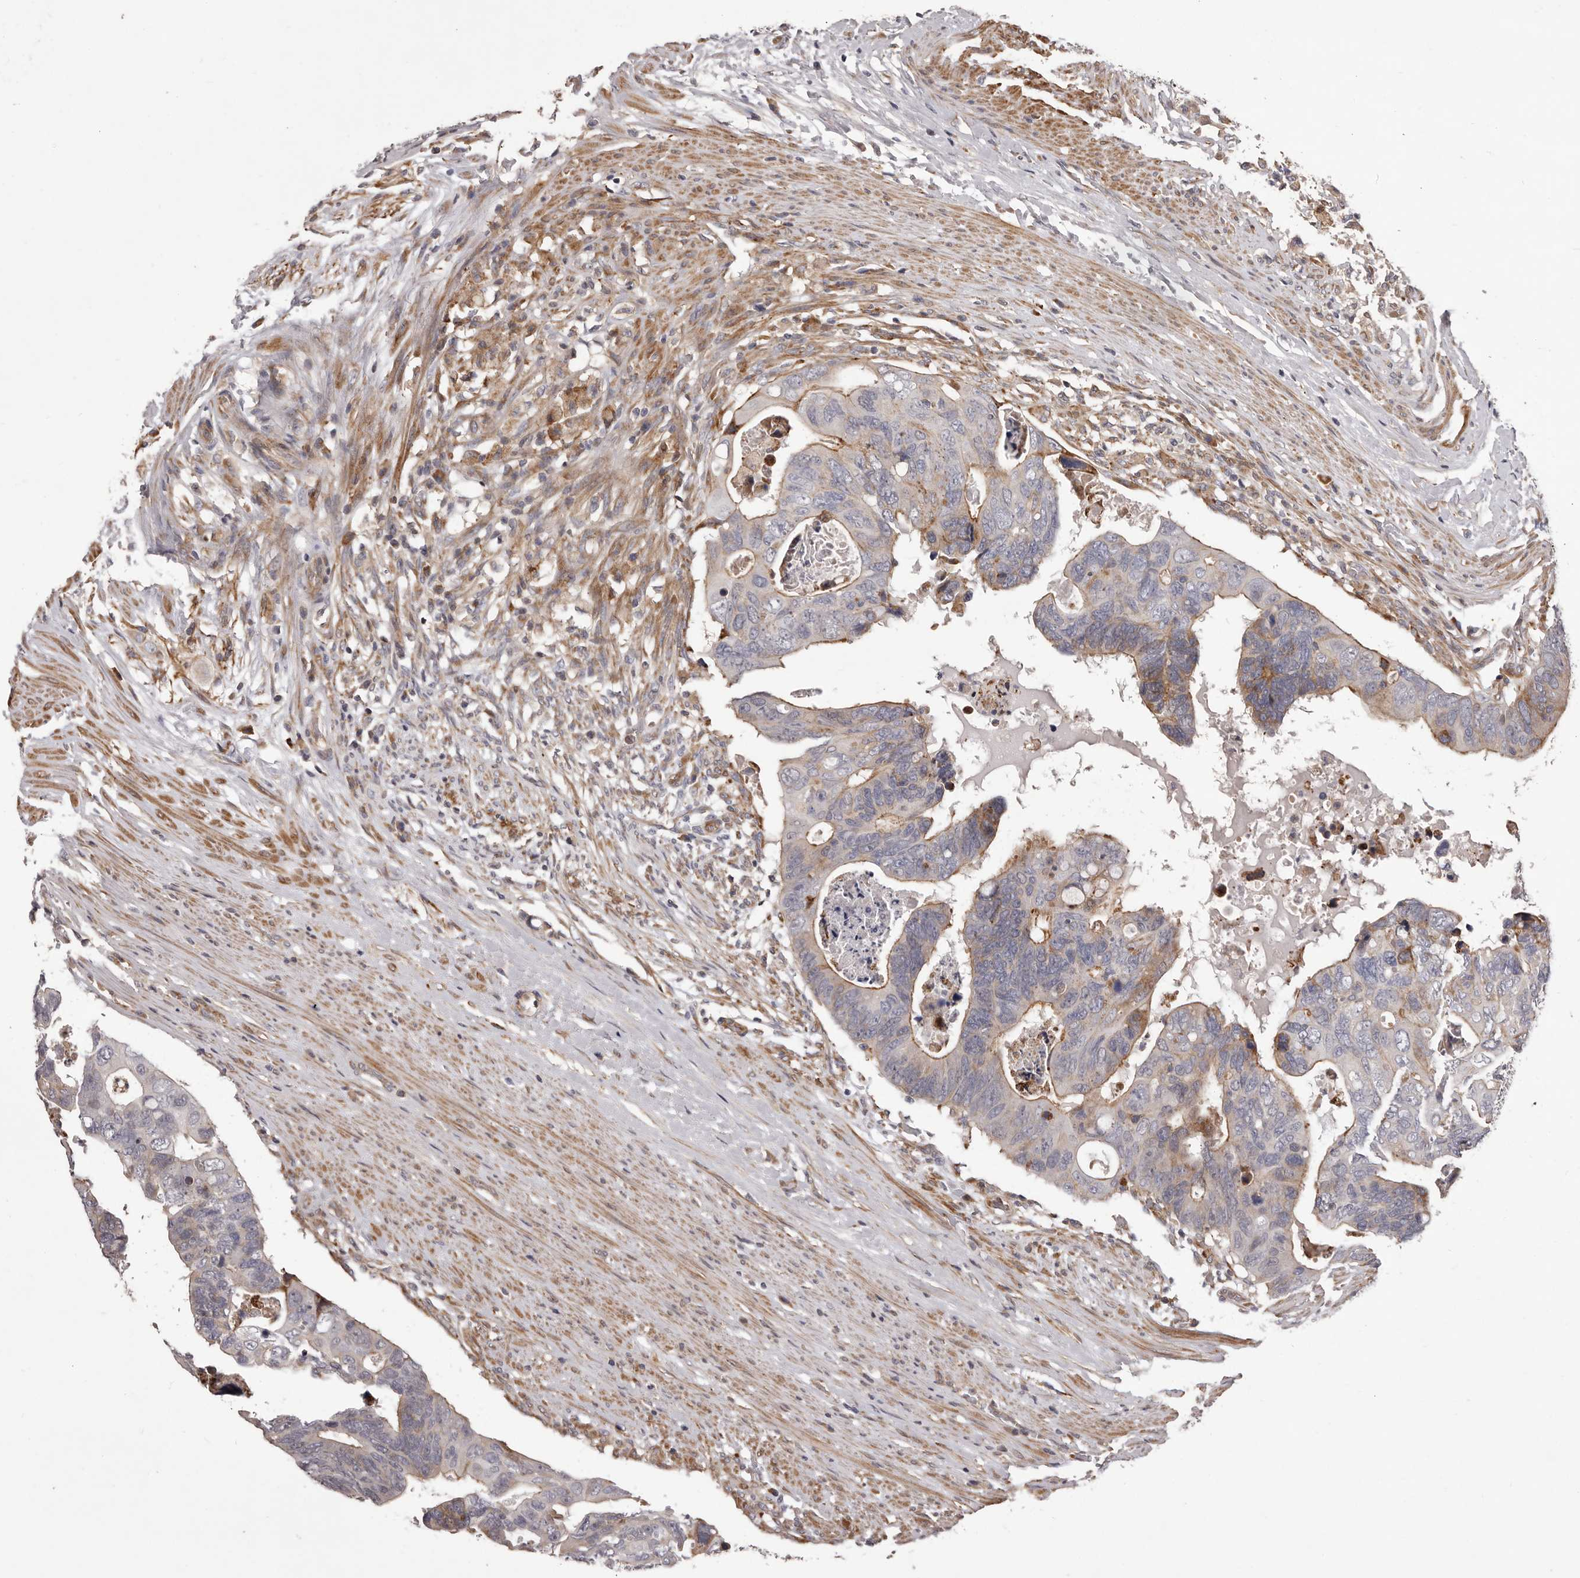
{"staining": {"intensity": "moderate", "quantity": "25%-75%", "location": "cytoplasmic/membranous"}, "tissue": "colorectal cancer", "cell_type": "Tumor cells", "image_type": "cancer", "snomed": [{"axis": "morphology", "description": "Adenocarcinoma, NOS"}, {"axis": "topography", "description": "Rectum"}], "caption": "Protein expression analysis of colorectal cancer demonstrates moderate cytoplasmic/membranous expression in about 25%-75% of tumor cells. (DAB IHC, brown staining for protein, blue staining for nuclei).", "gene": "ALPK1", "patient": {"sex": "male", "age": 53}}